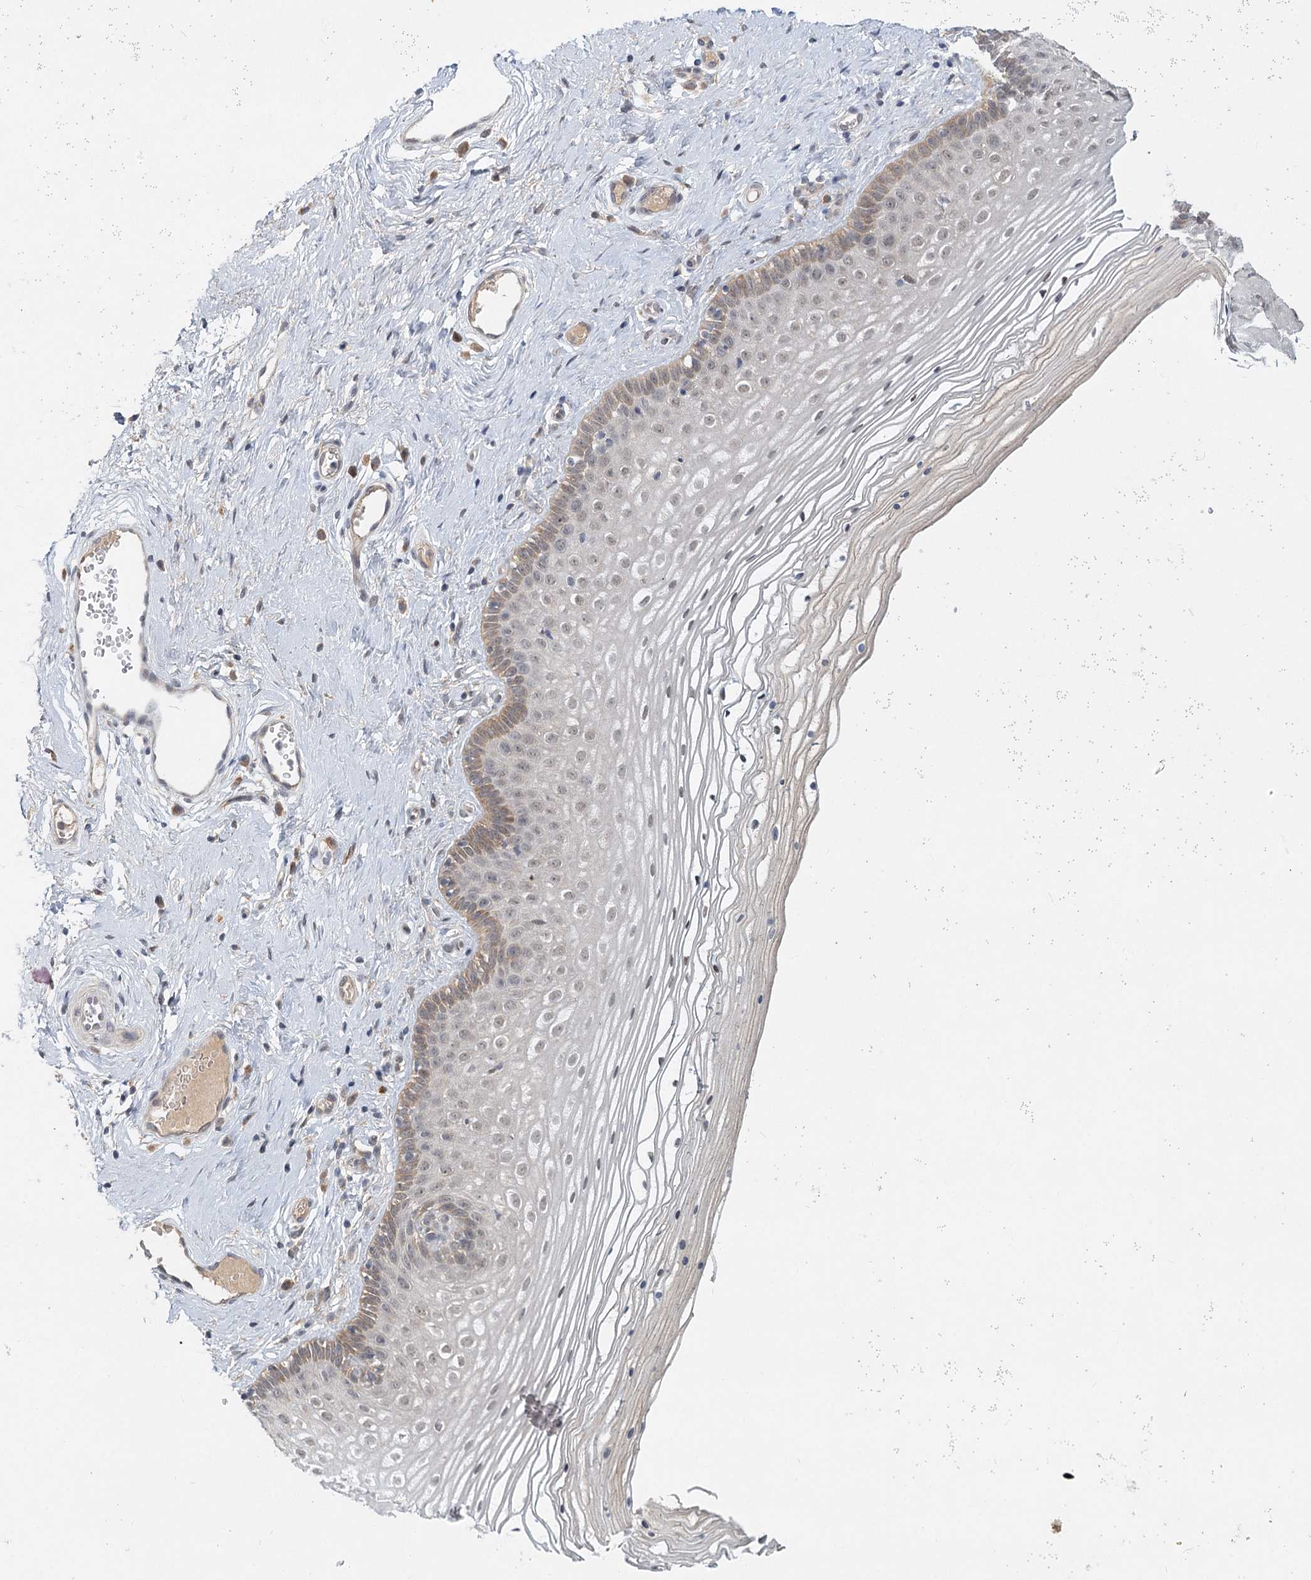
{"staining": {"intensity": "moderate", "quantity": "<25%", "location": "cytoplasmic/membranous"}, "tissue": "vagina", "cell_type": "Squamous epithelial cells", "image_type": "normal", "snomed": [{"axis": "morphology", "description": "Normal tissue, NOS"}, {"axis": "topography", "description": "Vagina"}], "caption": "Vagina stained for a protein demonstrates moderate cytoplasmic/membranous positivity in squamous epithelial cells. (Stains: DAB (3,3'-diaminobenzidine) in brown, nuclei in blue, Microscopy: brightfield microscopy at high magnification).", "gene": "AP3B1", "patient": {"sex": "female", "age": 46}}